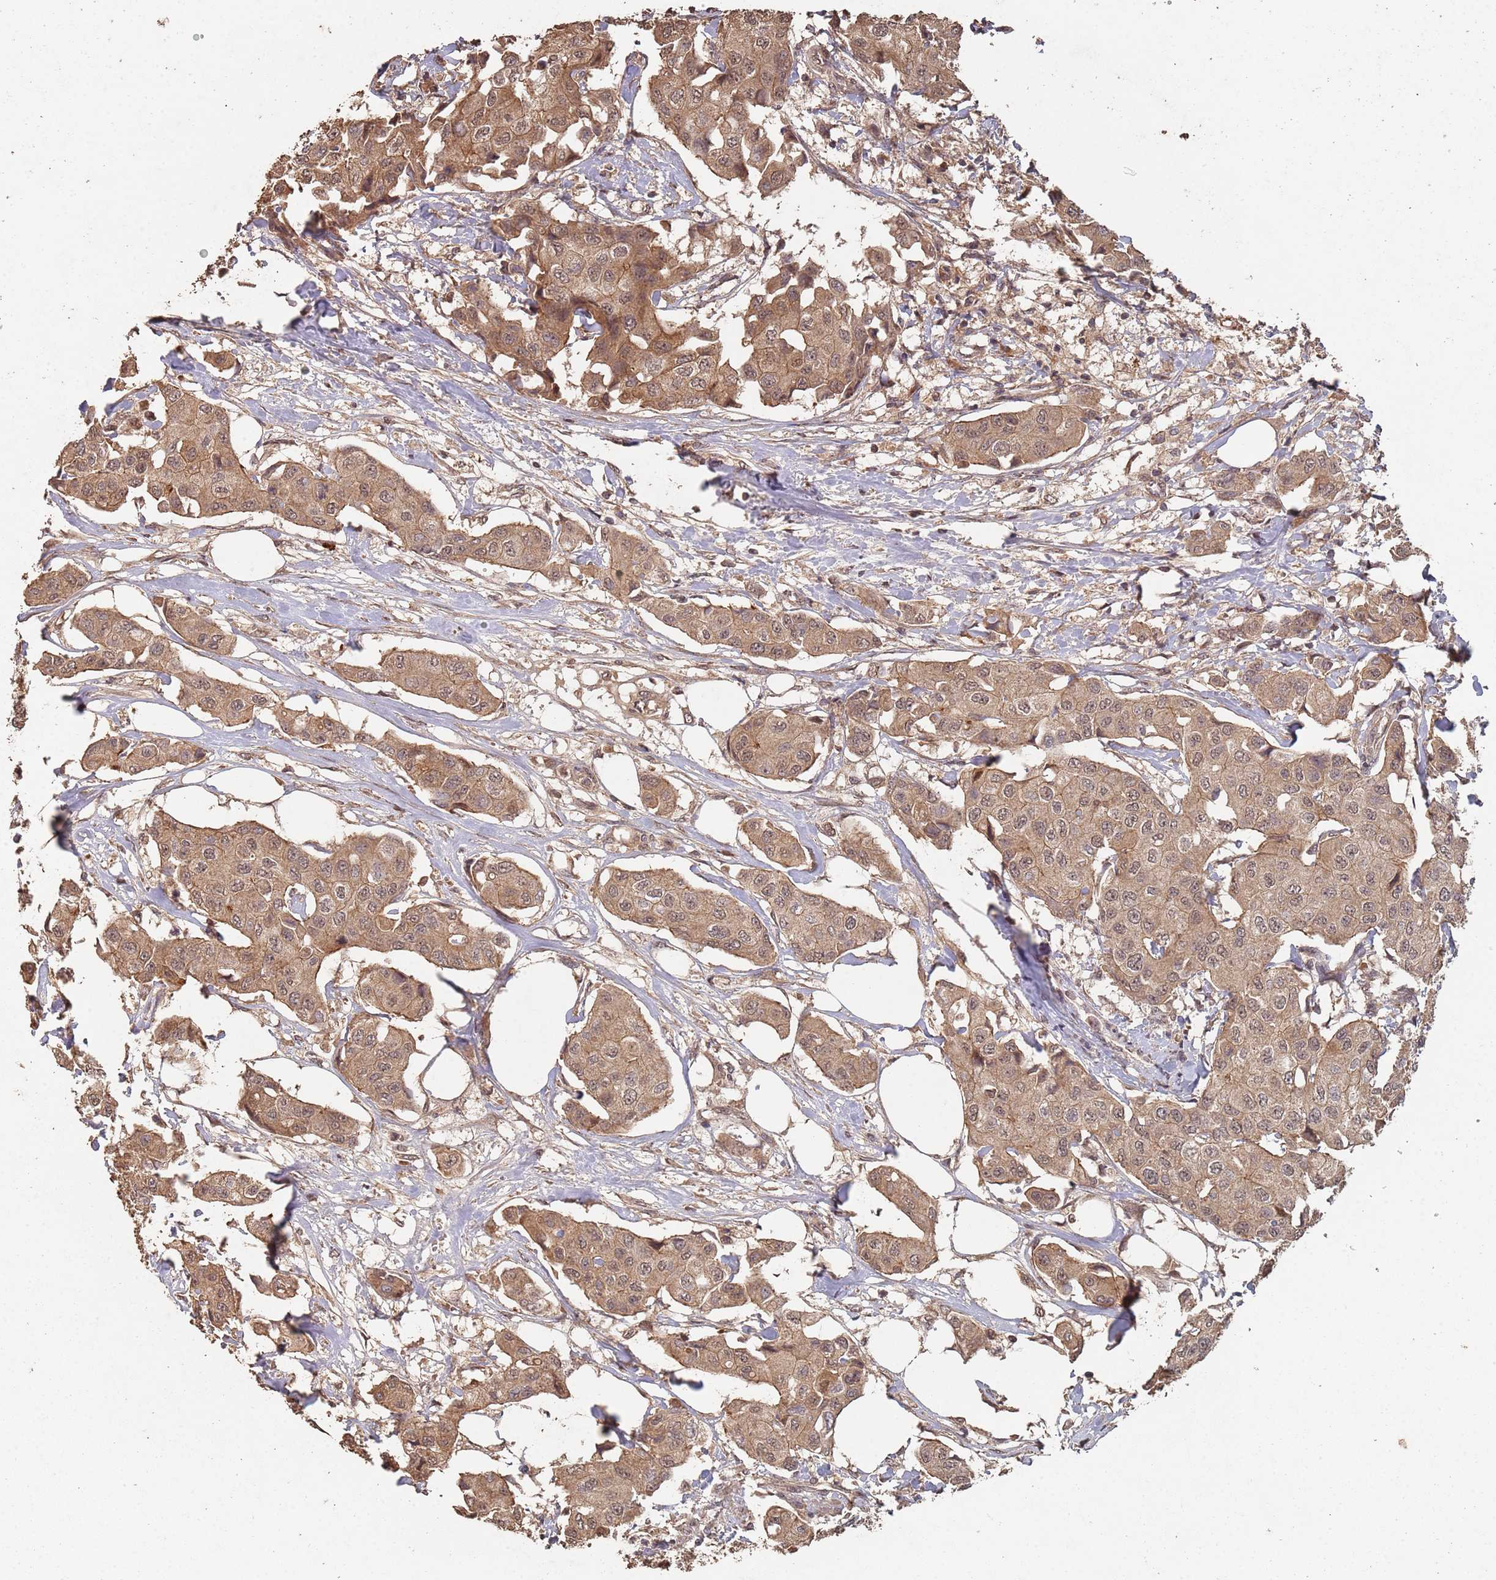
{"staining": {"intensity": "moderate", "quantity": ">75%", "location": "cytoplasmic/membranous,nuclear"}, "tissue": "breast cancer", "cell_type": "Tumor cells", "image_type": "cancer", "snomed": [{"axis": "morphology", "description": "Duct carcinoma"}, {"axis": "topography", "description": "Breast"}, {"axis": "topography", "description": "Lymph node"}], "caption": "This micrograph shows immunohistochemistry (IHC) staining of human breast cancer, with medium moderate cytoplasmic/membranous and nuclear positivity in approximately >75% of tumor cells.", "gene": "FRAT1", "patient": {"sex": "female", "age": 80}}